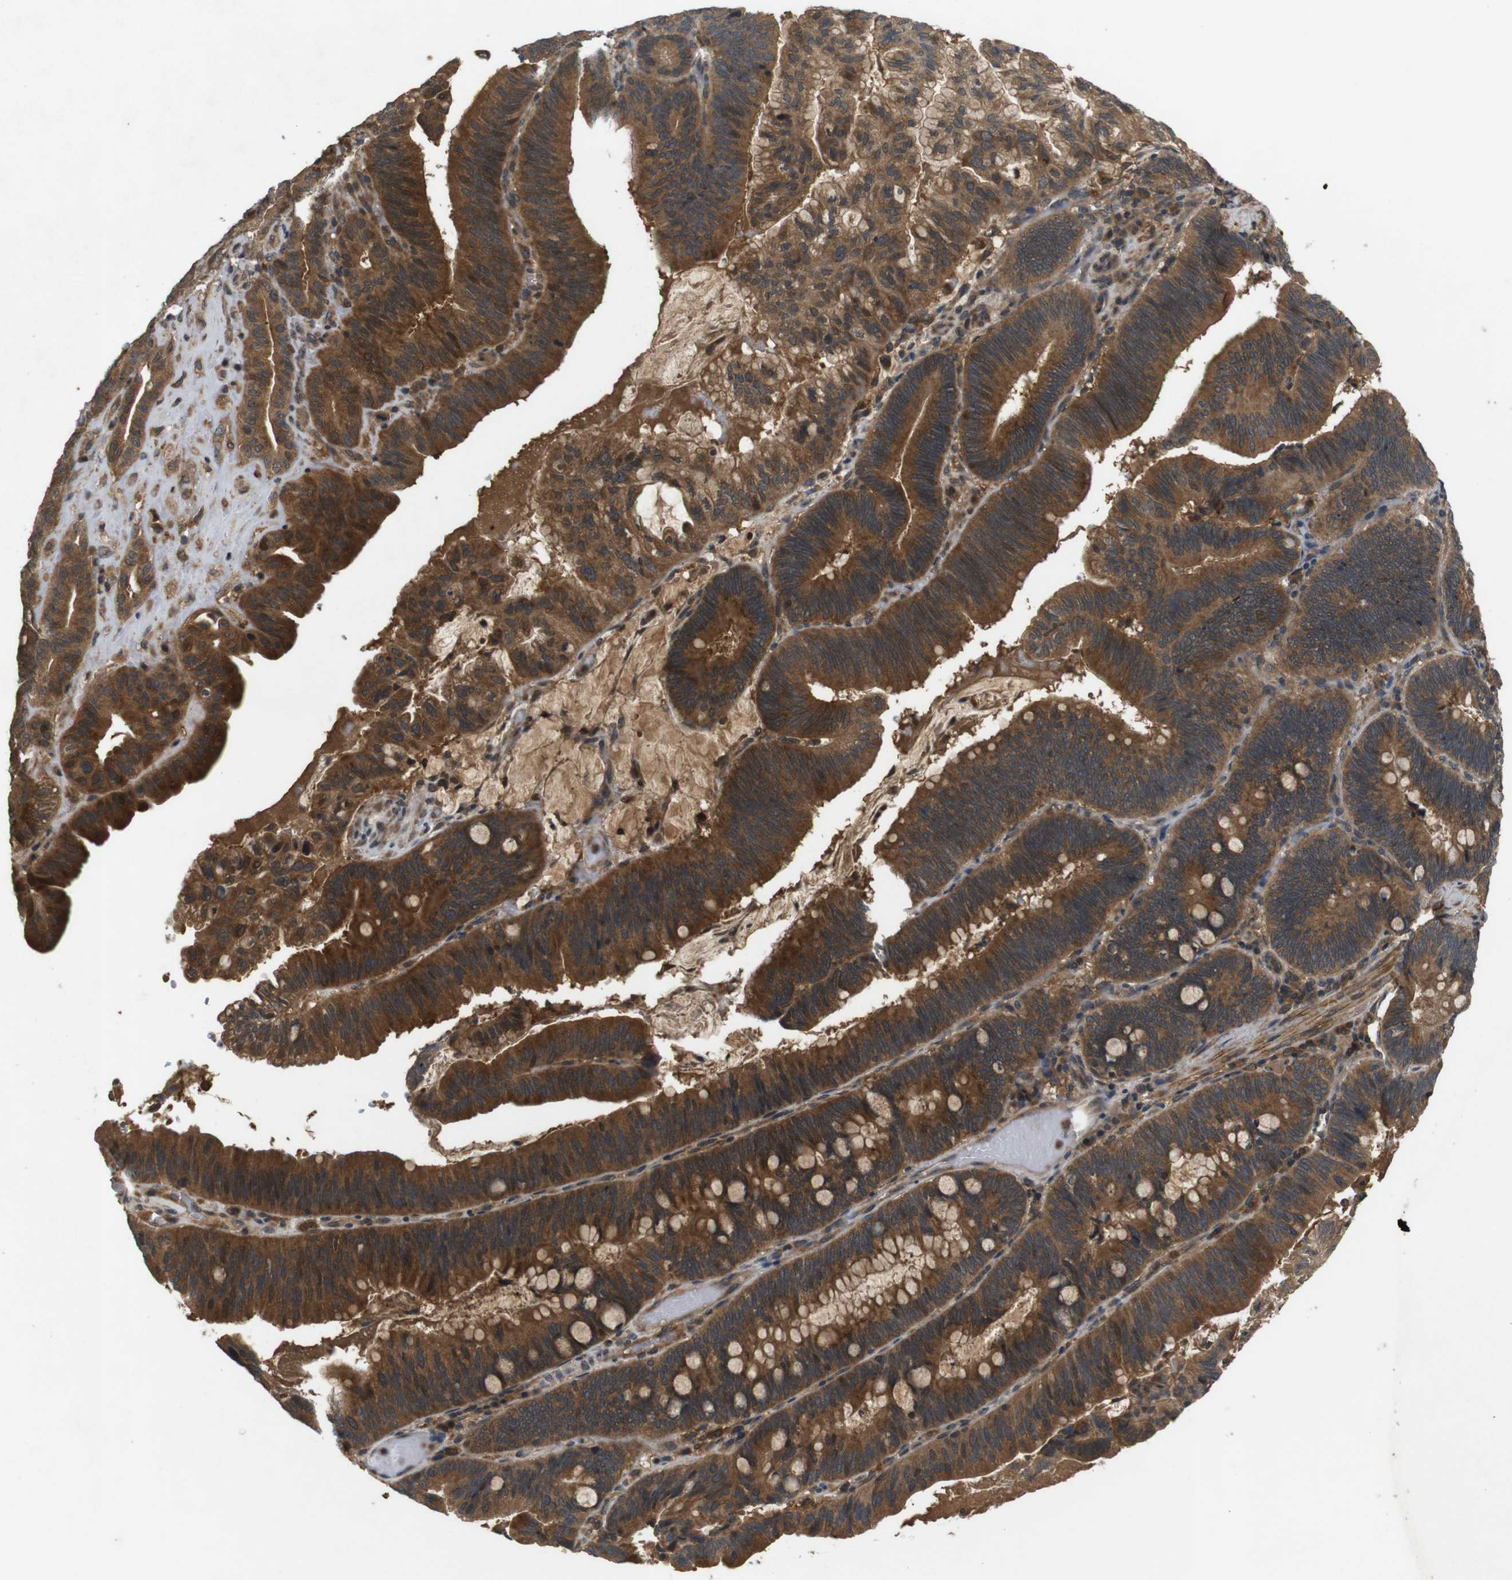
{"staining": {"intensity": "strong", "quantity": ">75%", "location": "cytoplasmic/membranous"}, "tissue": "pancreatic cancer", "cell_type": "Tumor cells", "image_type": "cancer", "snomed": [{"axis": "morphology", "description": "Adenocarcinoma, NOS"}, {"axis": "topography", "description": "Pancreas"}], "caption": "Adenocarcinoma (pancreatic) stained with a protein marker displays strong staining in tumor cells.", "gene": "NFKBIE", "patient": {"sex": "male", "age": 82}}